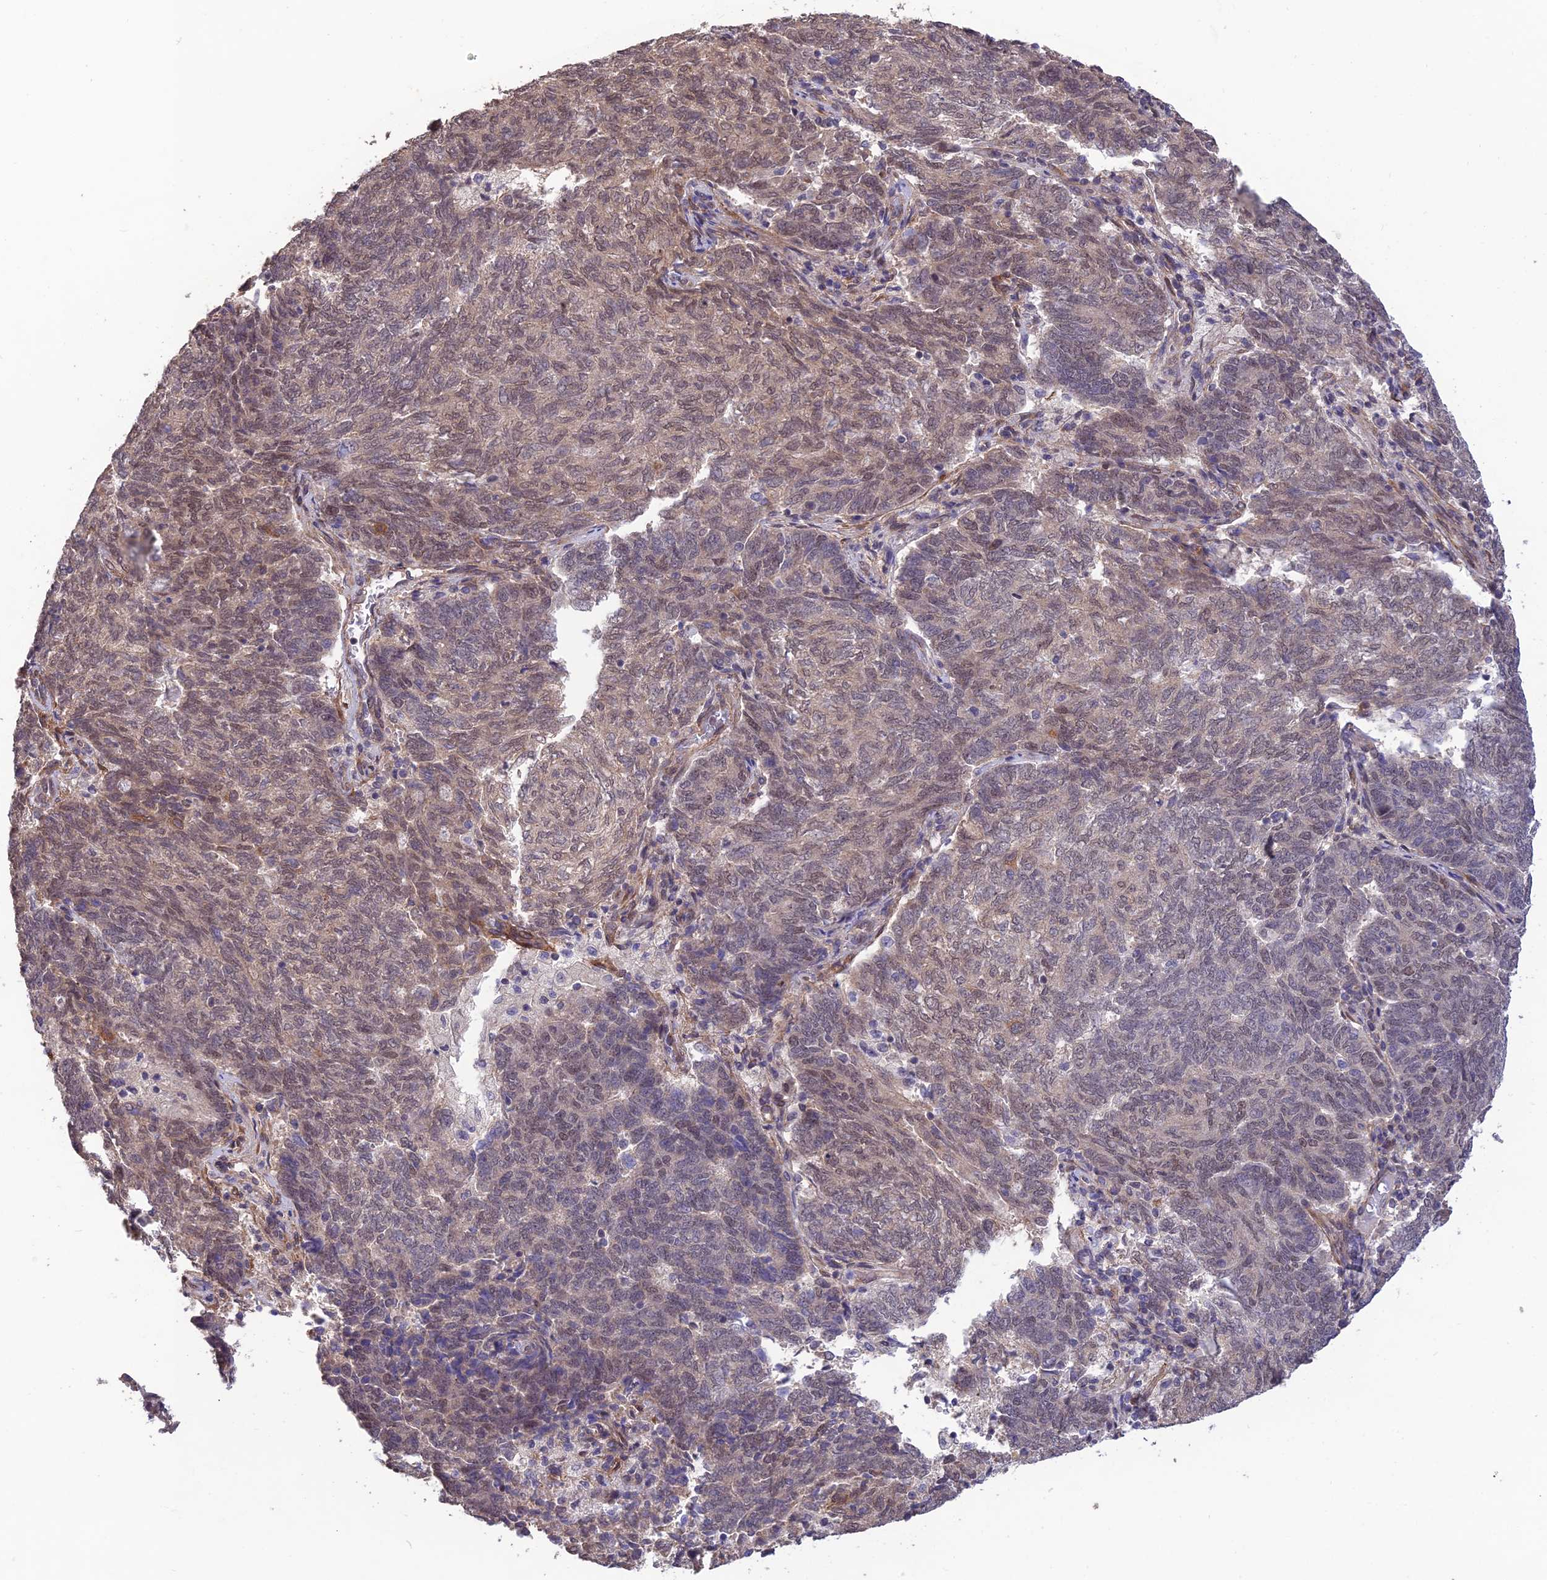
{"staining": {"intensity": "weak", "quantity": "25%-75%", "location": "cytoplasmic/membranous,nuclear"}, "tissue": "endometrial cancer", "cell_type": "Tumor cells", "image_type": "cancer", "snomed": [{"axis": "morphology", "description": "Adenocarcinoma, NOS"}, {"axis": "topography", "description": "Endometrium"}], "caption": "Brown immunohistochemical staining in human adenocarcinoma (endometrial) shows weak cytoplasmic/membranous and nuclear expression in about 25%-75% of tumor cells.", "gene": "PAGR1", "patient": {"sex": "female", "age": 80}}